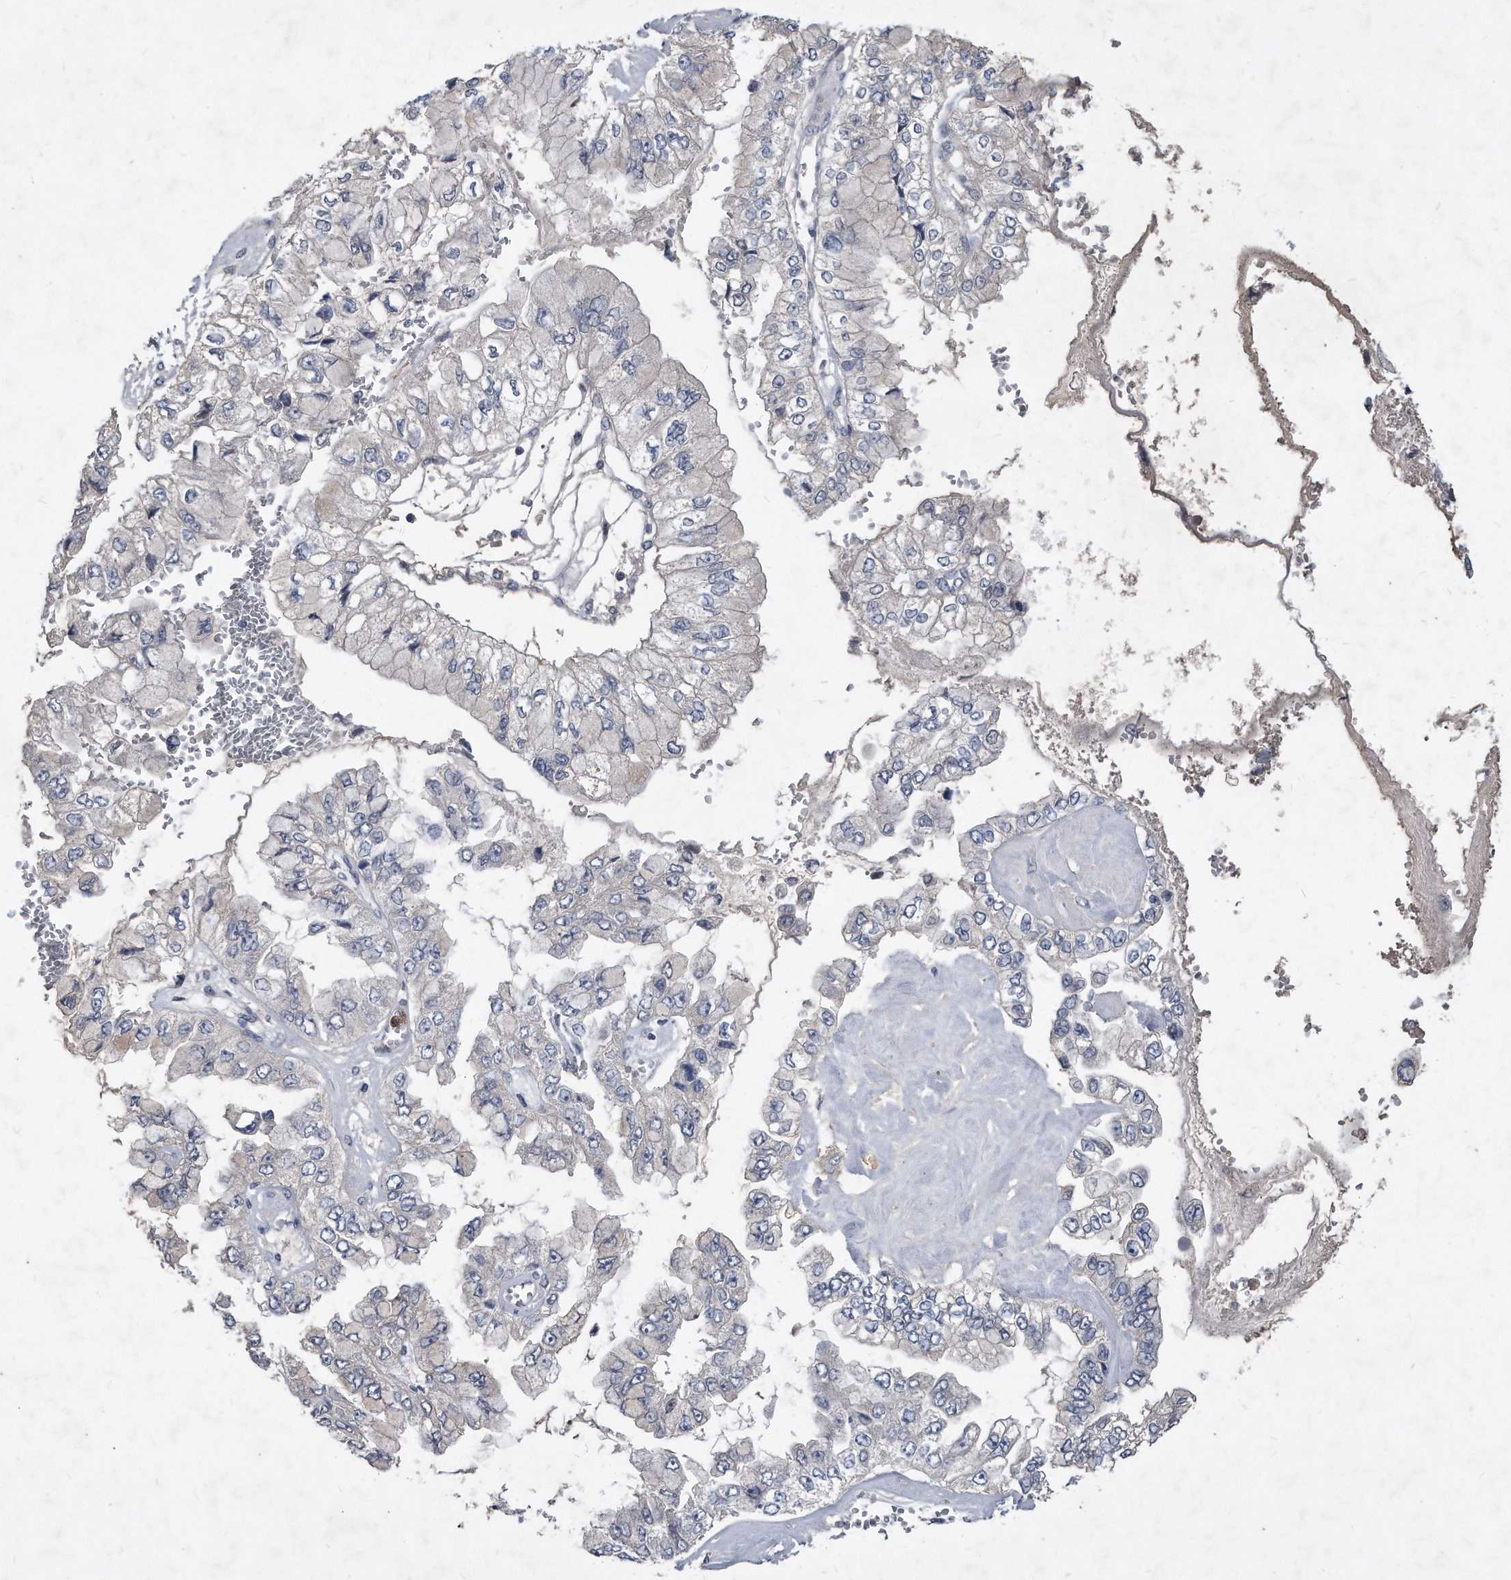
{"staining": {"intensity": "negative", "quantity": "none", "location": "none"}, "tissue": "liver cancer", "cell_type": "Tumor cells", "image_type": "cancer", "snomed": [{"axis": "morphology", "description": "Cholangiocarcinoma"}, {"axis": "topography", "description": "Liver"}], "caption": "High power microscopy histopathology image of an IHC histopathology image of liver cholangiocarcinoma, revealing no significant staining in tumor cells. Nuclei are stained in blue.", "gene": "HOMER3", "patient": {"sex": "female", "age": 79}}